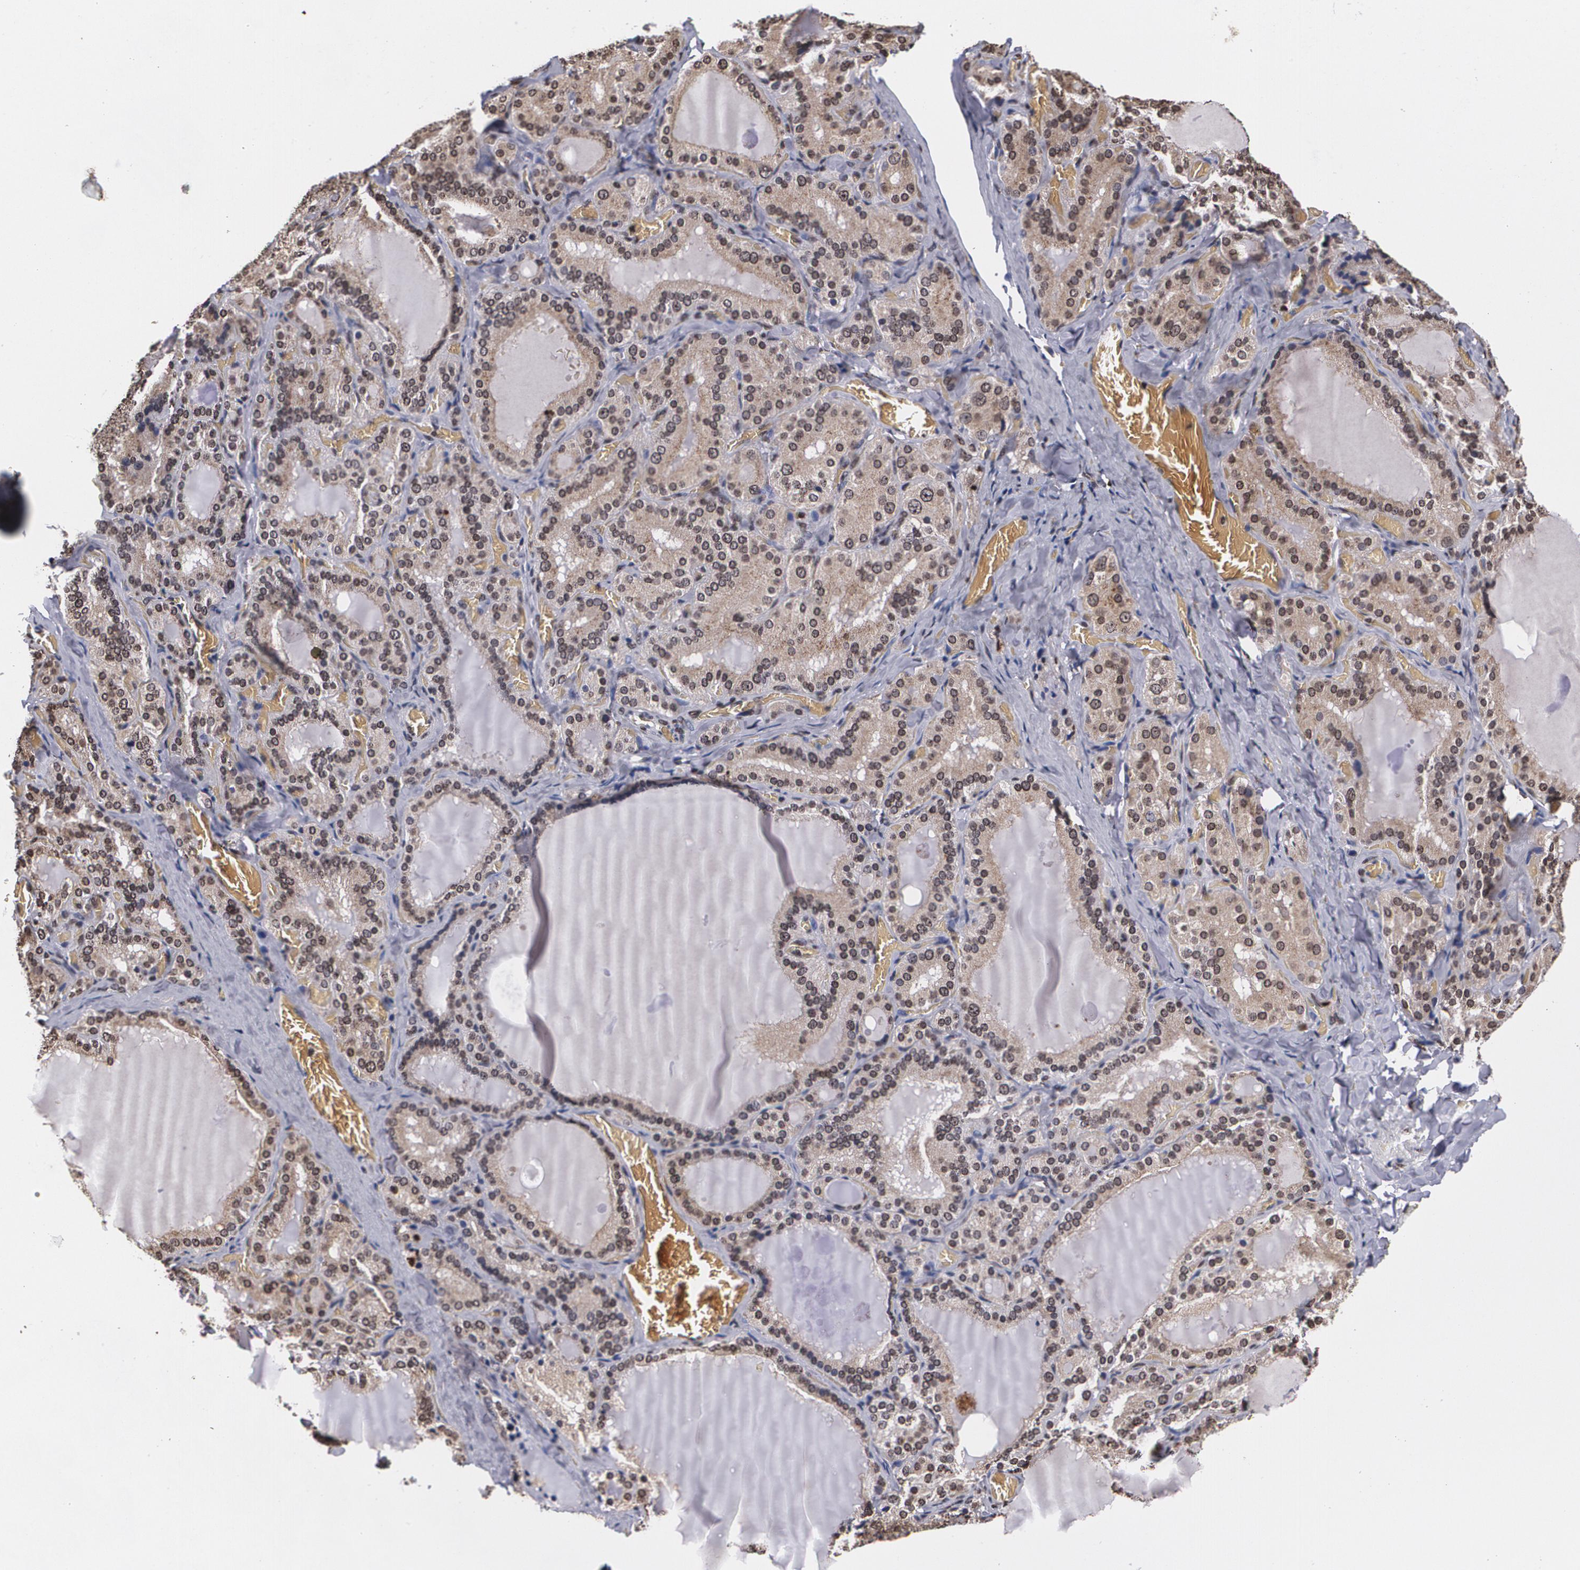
{"staining": {"intensity": "weak", "quantity": "25%-75%", "location": "cytoplasmic/membranous"}, "tissue": "thyroid gland", "cell_type": "Glandular cells", "image_type": "normal", "snomed": [{"axis": "morphology", "description": "Normal tissue, NOS"}, {"axis": "topography", "description": "Thyroid gland"}], "caption": "Human thyroid gland stained with a brown dye reveals weak cytoplasmic/membranous positive expression in about 25%-75% of glandular cells.", "gene": "MVP", "patient": {"sex": "female", "age": 33}}